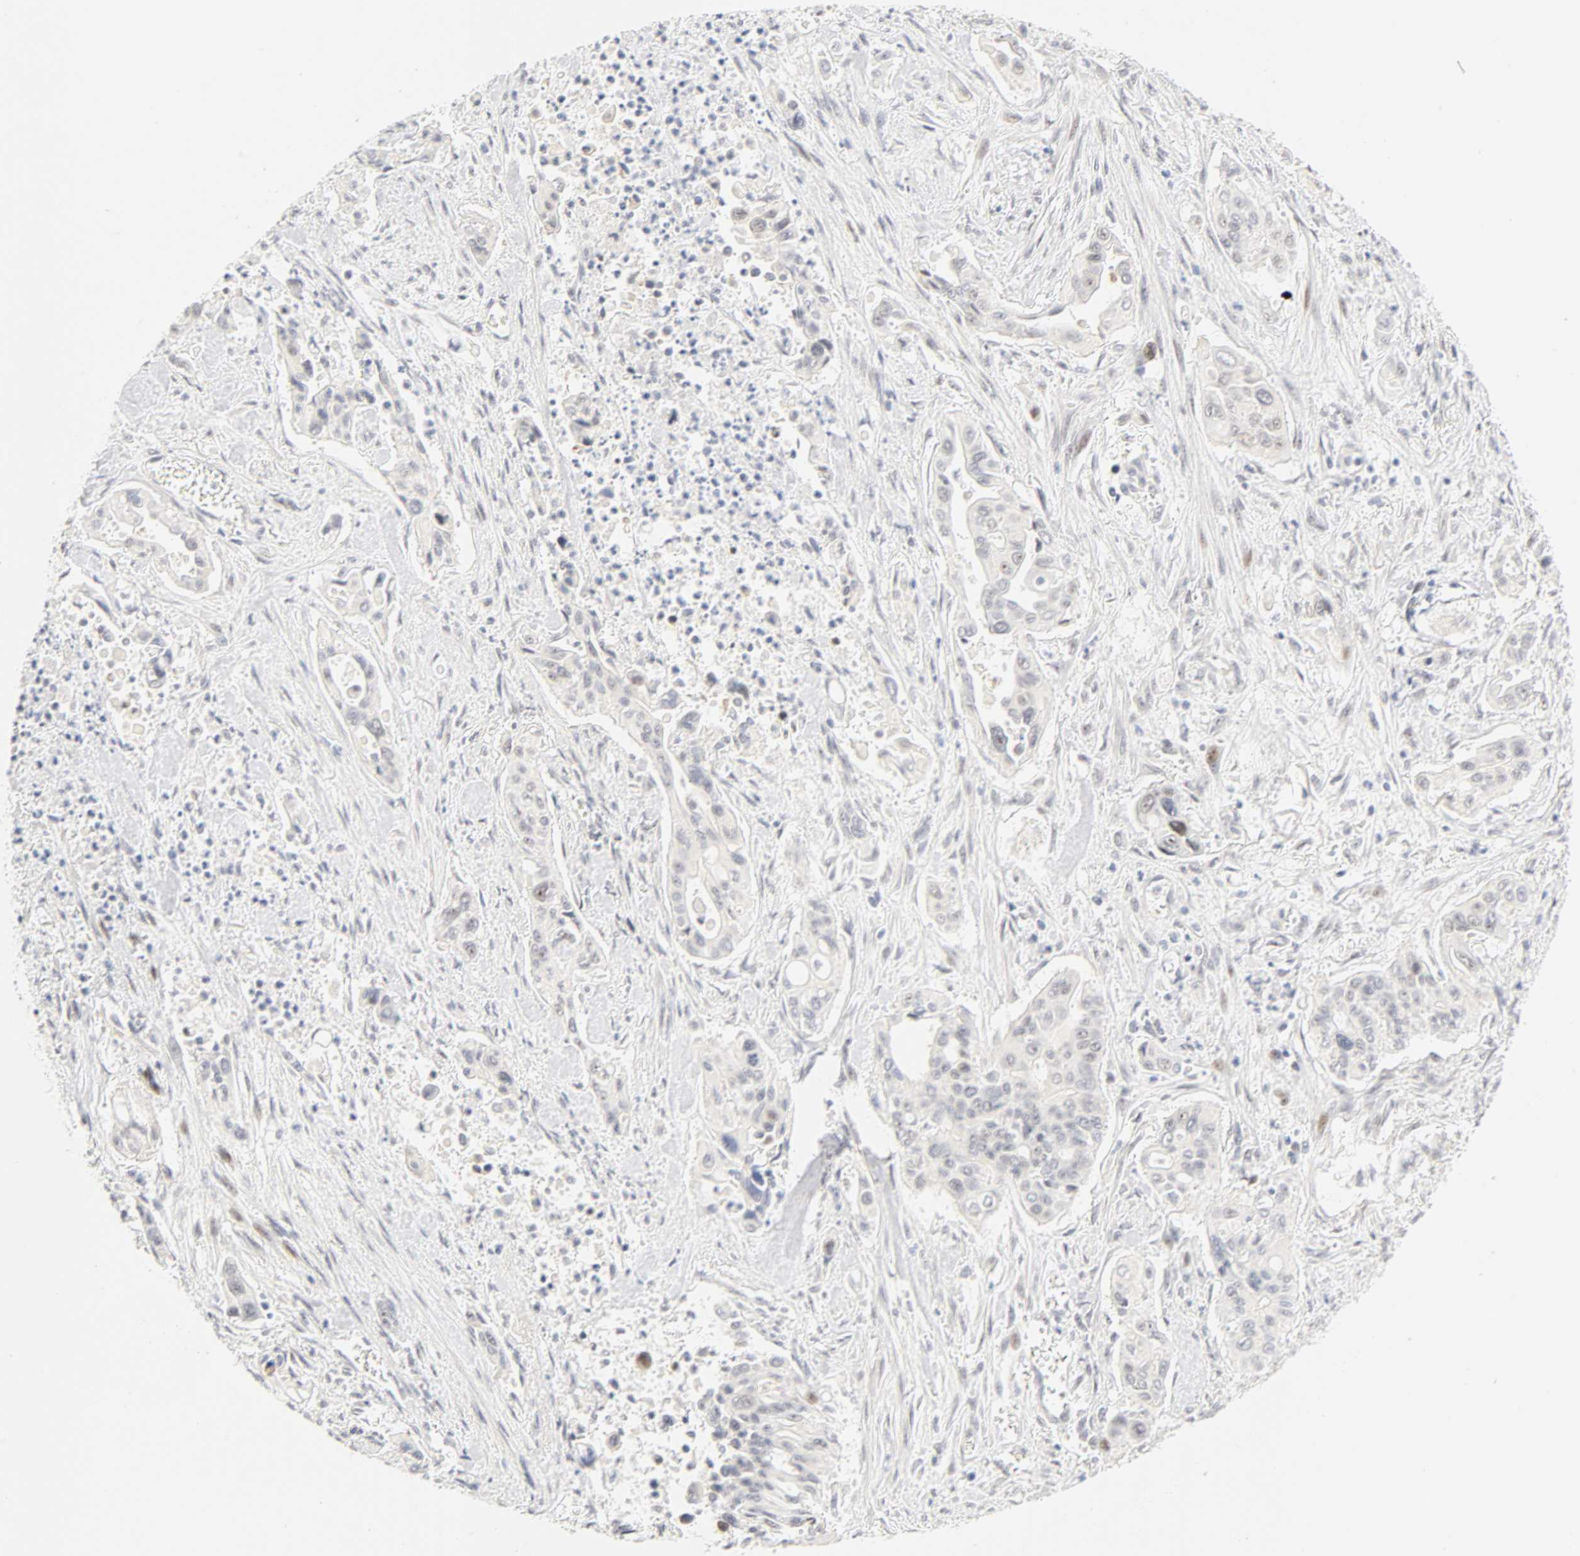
{"staining": {"intensity": "weak", "quantity": "<25%", "location": "nuclear"}, "tissue": "pancreatic cancer", "cell_type": "Tumor cells", "image_type": "cancer", "snomed": [{"axis": "morphology", "description": "Adenocarcinoma, NOS"}, {"axis": "topography", "description": "Pancreas"}], "caption": "Immunohistochemistry micrograph of human pancreatic cancer (adenocarcinoma) stained for a protein (brown), which demonstrates no positivity in tumor cells.", "gene": "MNAT1", "patient": {"sex": "male", "age": 77}}